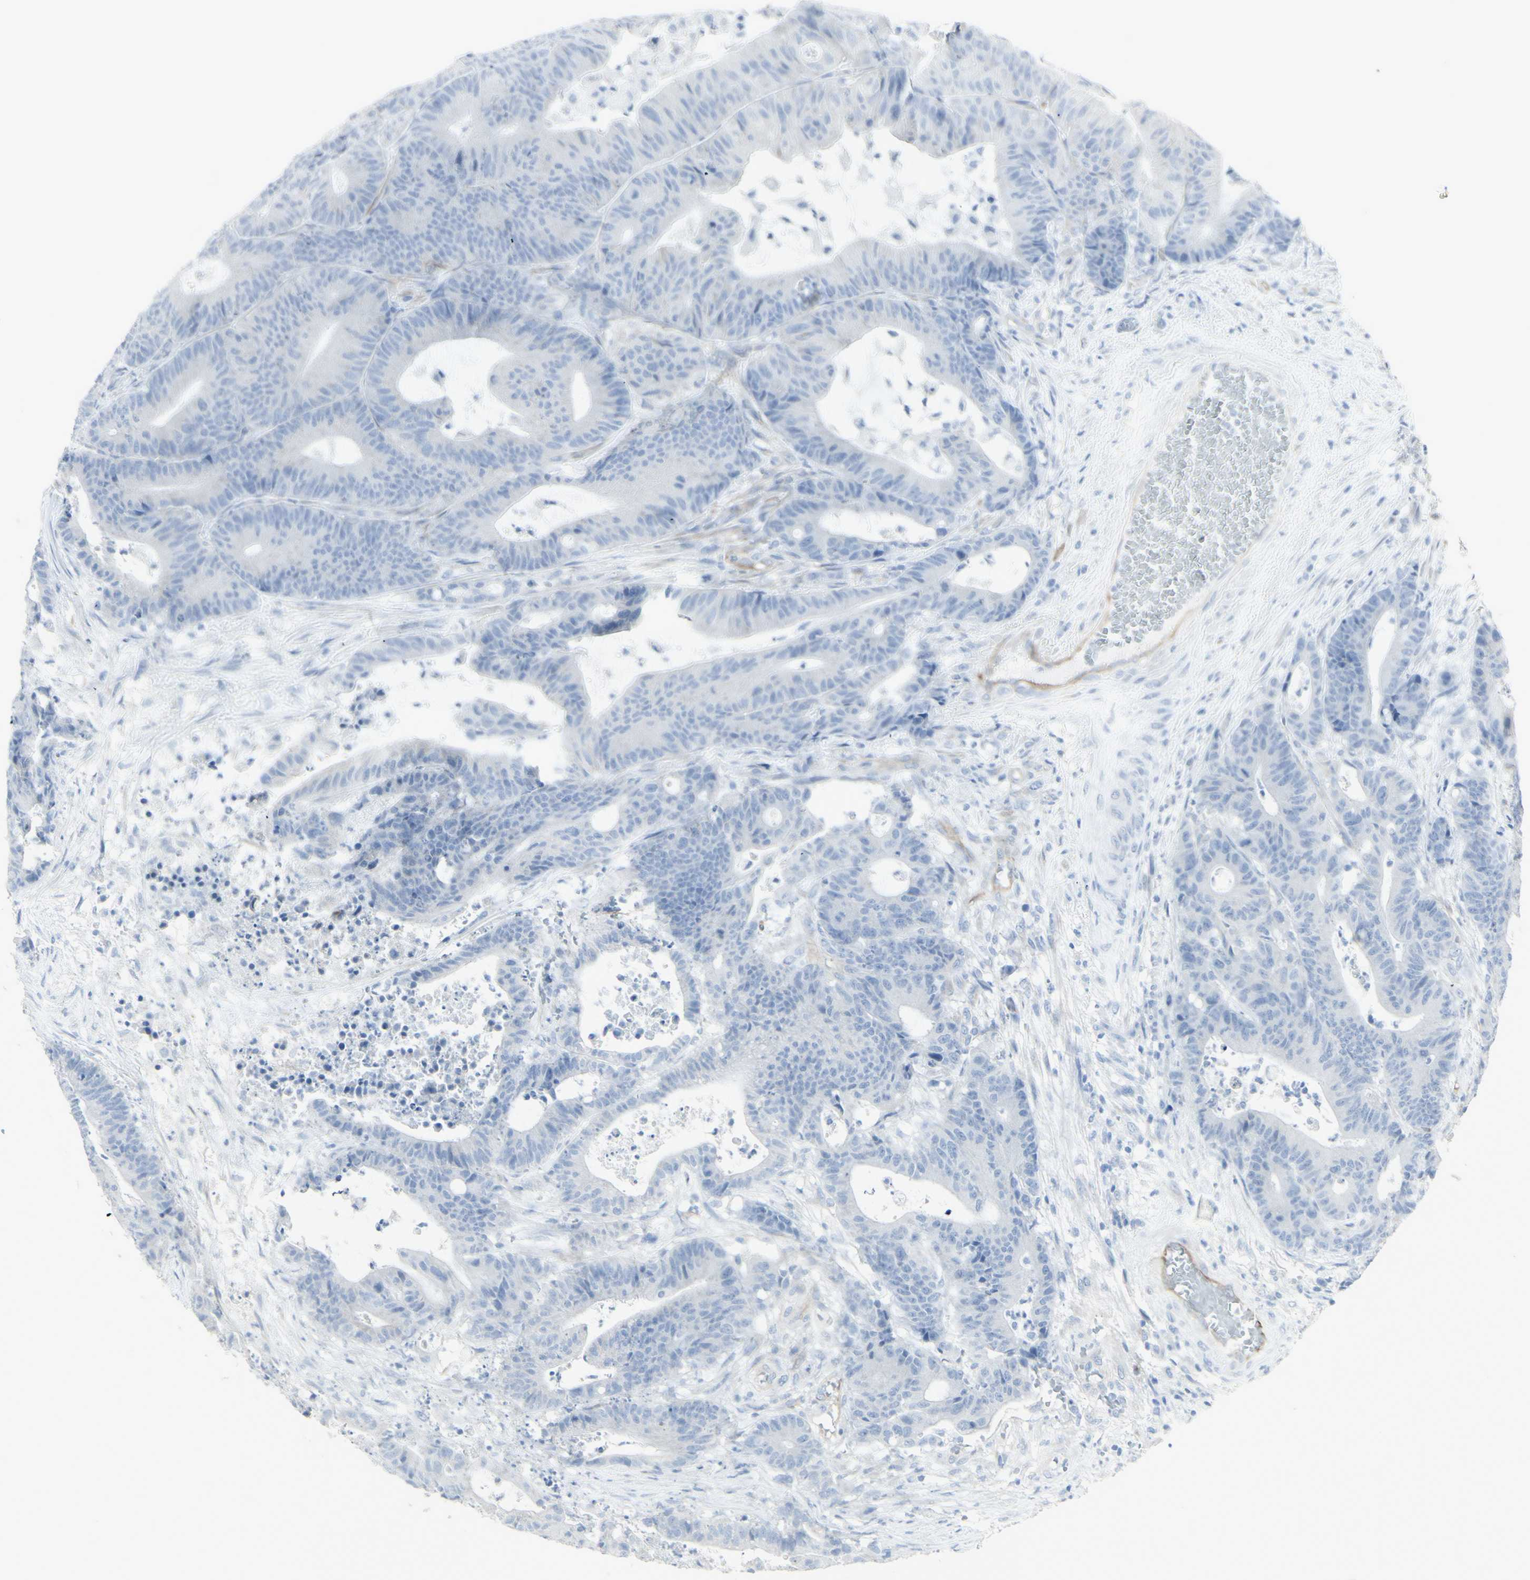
{"staining": {"intensity": "negative", "quantity": "none", "location": "none"}, "tissue": "colorectal cancer", "cell_type": "Tumor cells", "image_type": "cancer", "snomed": [{"axis": "morphology", "description": "Adenocarcinoma, NOS"}, {"axis": "topography", "description": "Colon"}], "caption": "IHC photomicrograph of neoplastic tissue: colorectal adenocarcinoma stained with DAB (3,3'-diaminobenzidine) shows no significant protein positivity in tumor cells. Nuclei are stained in blue.", "gene": "ENSG00000198211", "patient": {"sex": "female", "age": 84}}